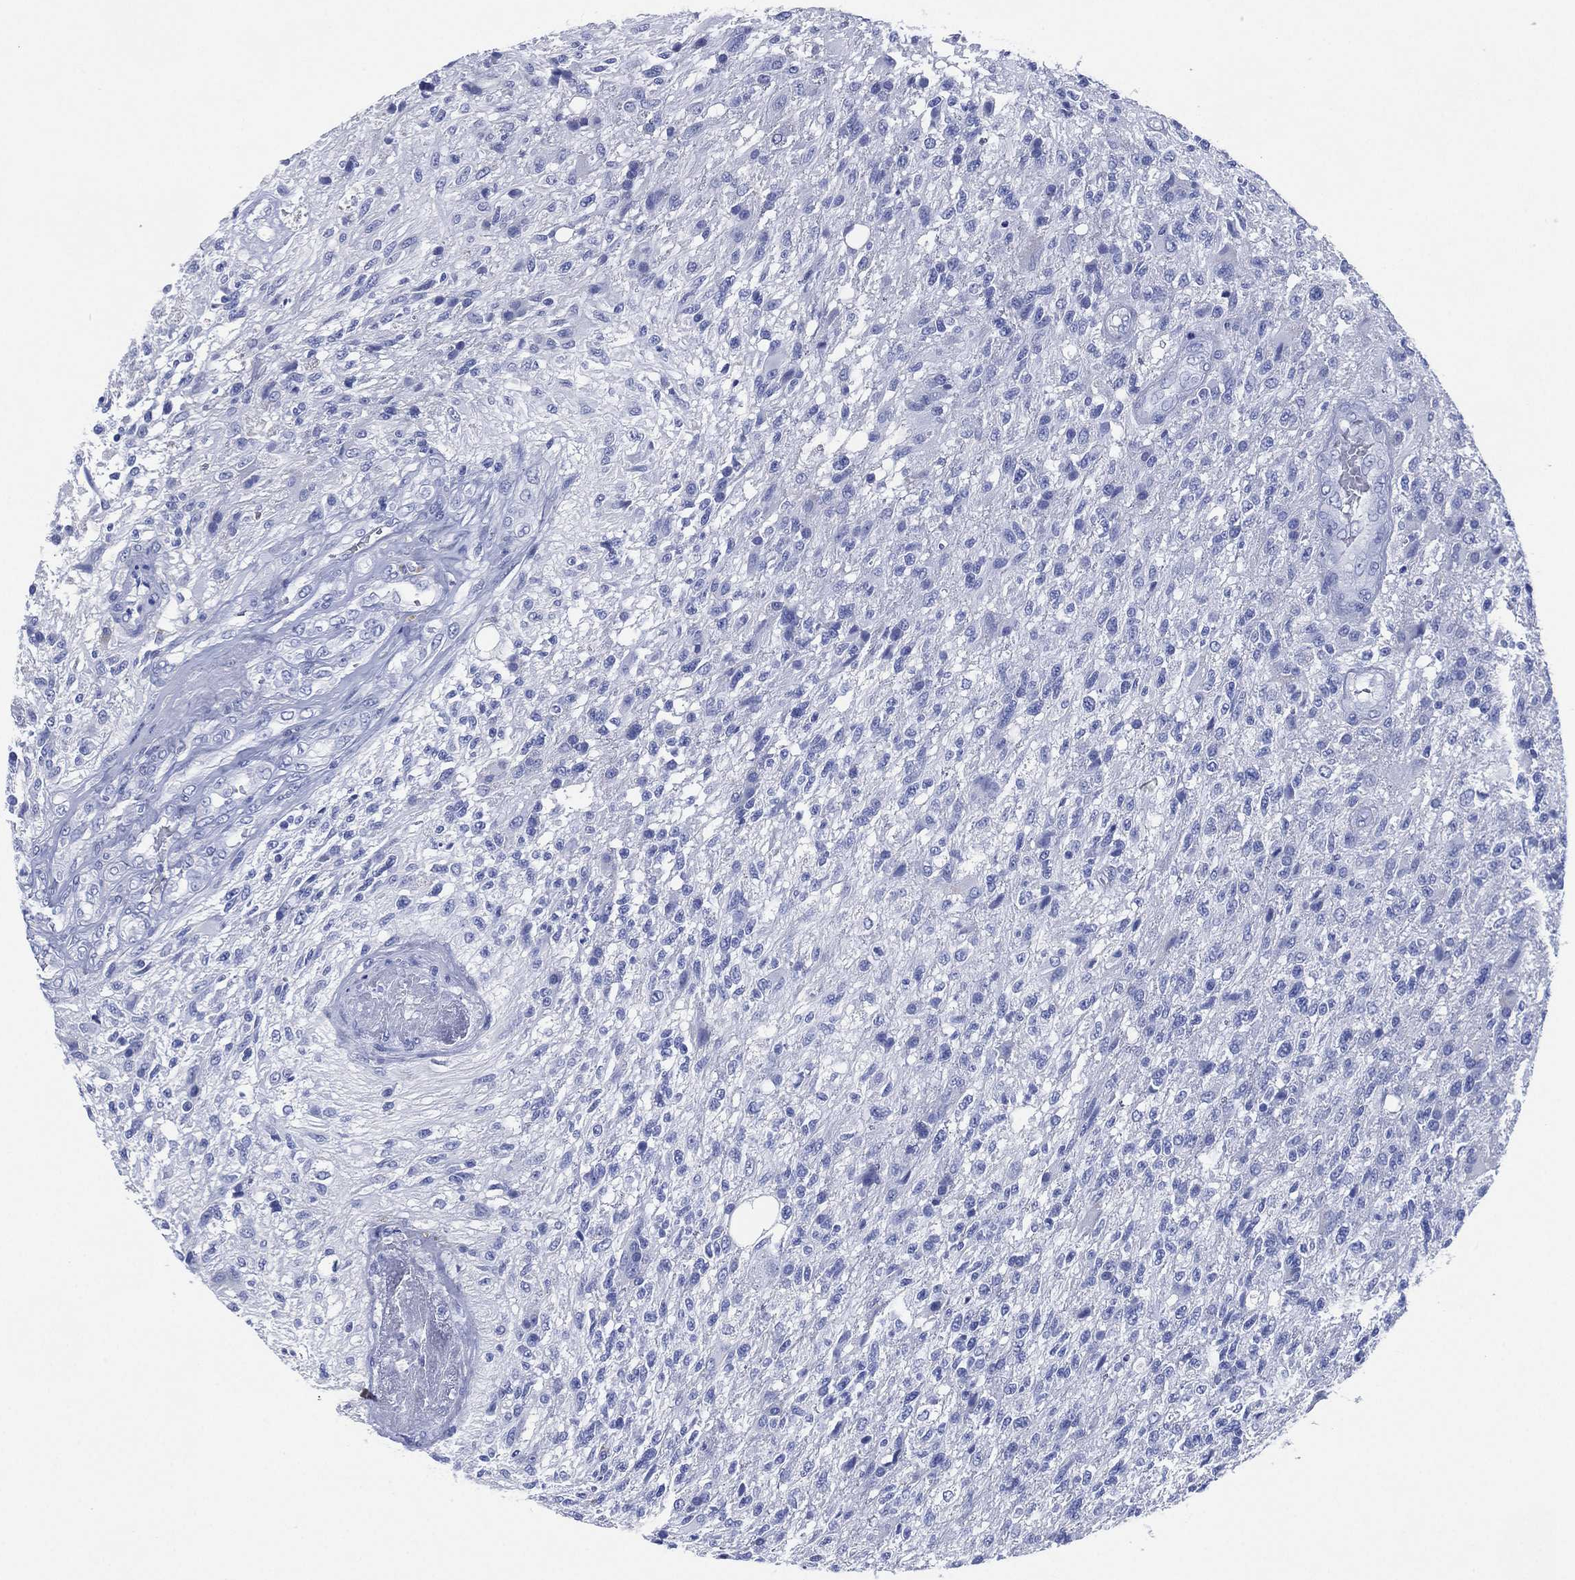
{"staining": {"intensity": "negative", "quantity": "none", "location": "none"}, "tissue": "glioma", "cell_type": "Tumor cells", "image_type": "cancer", "snomed": [{"axis": "morphology", "description": "Glioma, malignant, High grade"}, {"axis": "topography", "description": "Brain"}], "caption": "The immunohistochemistry micrograph has no significant staining in tumor cells of malignant glioma (high-grade) tissue.", "gene": "SIGLECL1", "patient": {"sex": "male", "age": 56}}